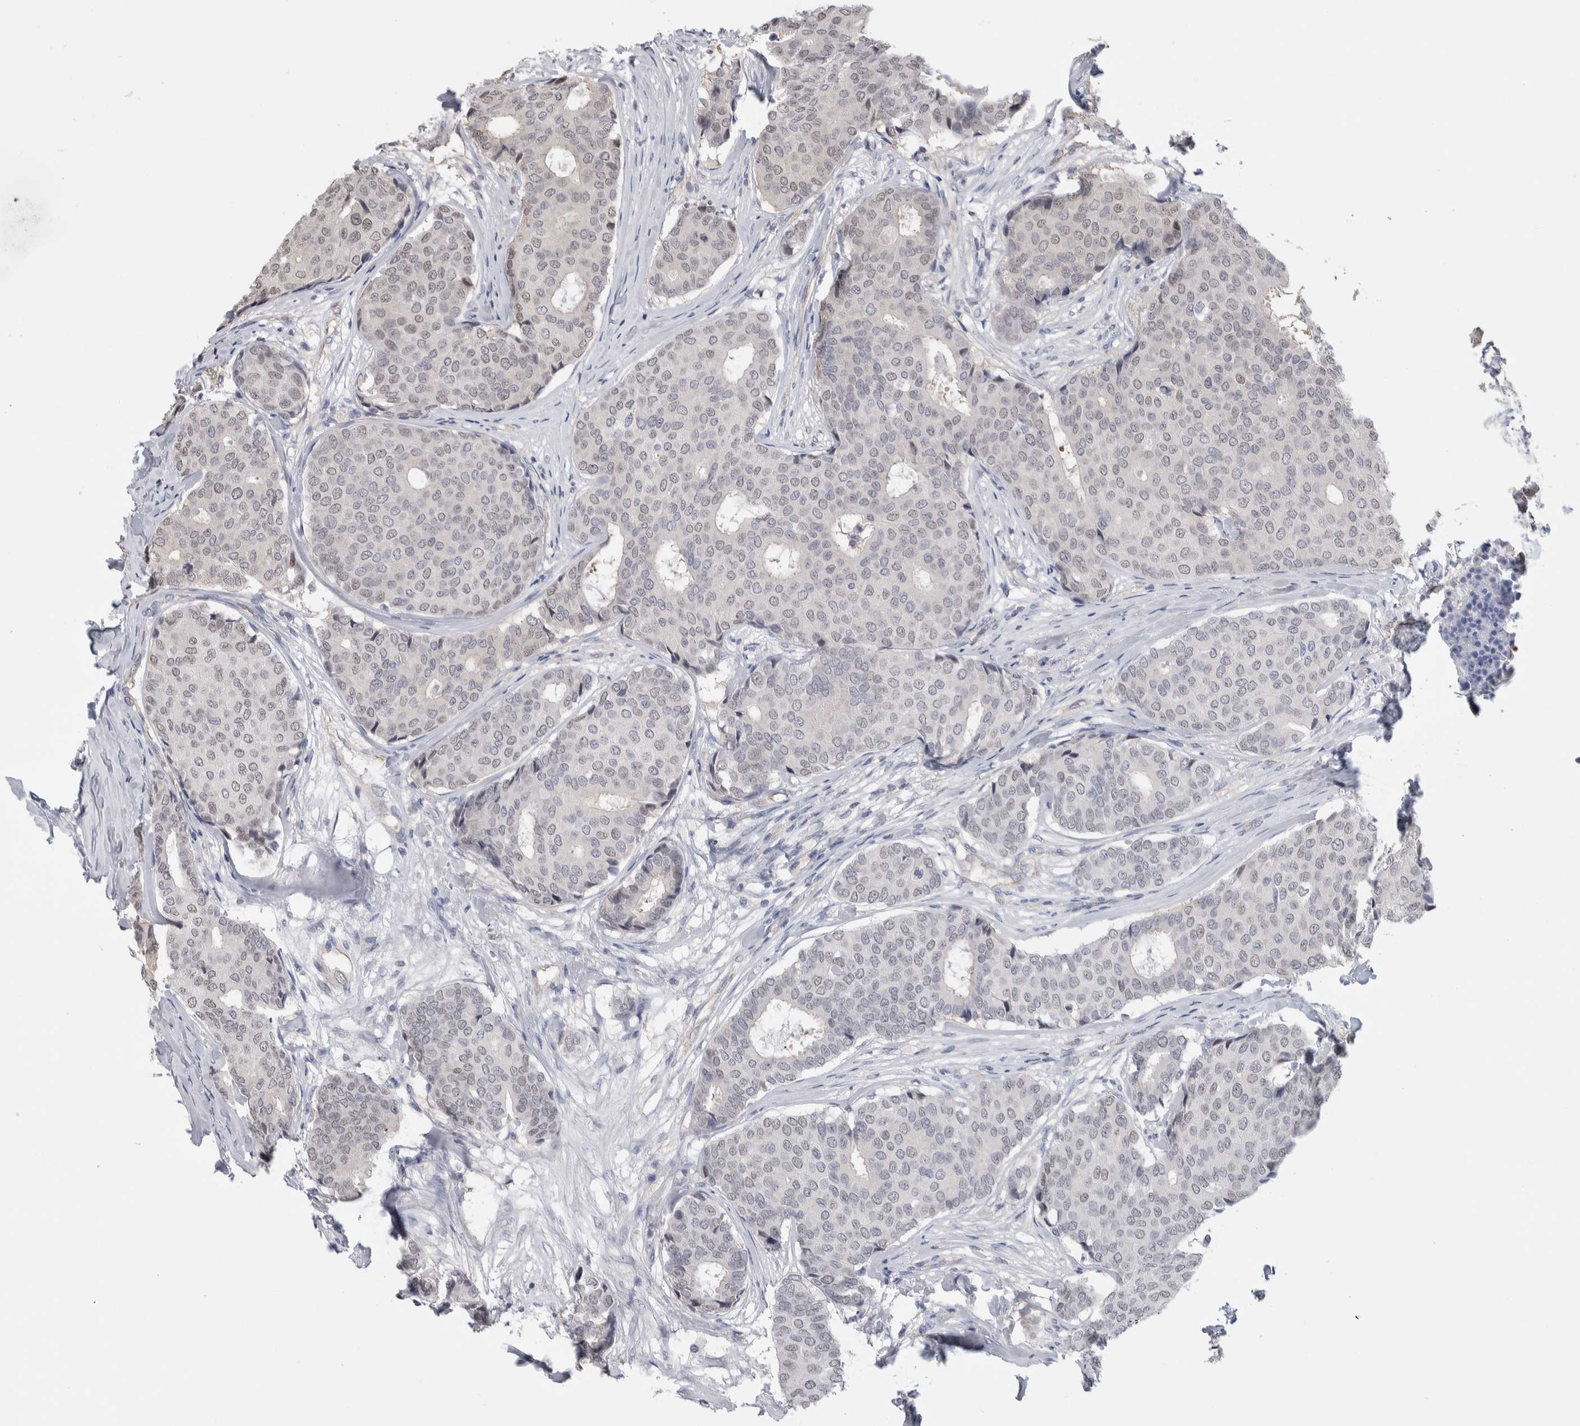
{"staining": {"intensity": "negative", "quantity": "none", "location": "none"}, "tissue": "breast cancer", "cell_type": "Tumor cells", "image_type": "cancer", "snomed": [{"axis": "morphology", "description": "Duct carcinoma"}, {"axis": "topography", "description": "Breast"}], "caption": "Immunohistochemistry of breast cancer shows no staining in tumor cells.", "gene": "ZBTB49", "patient": {"sex": "female", "age": 75}}